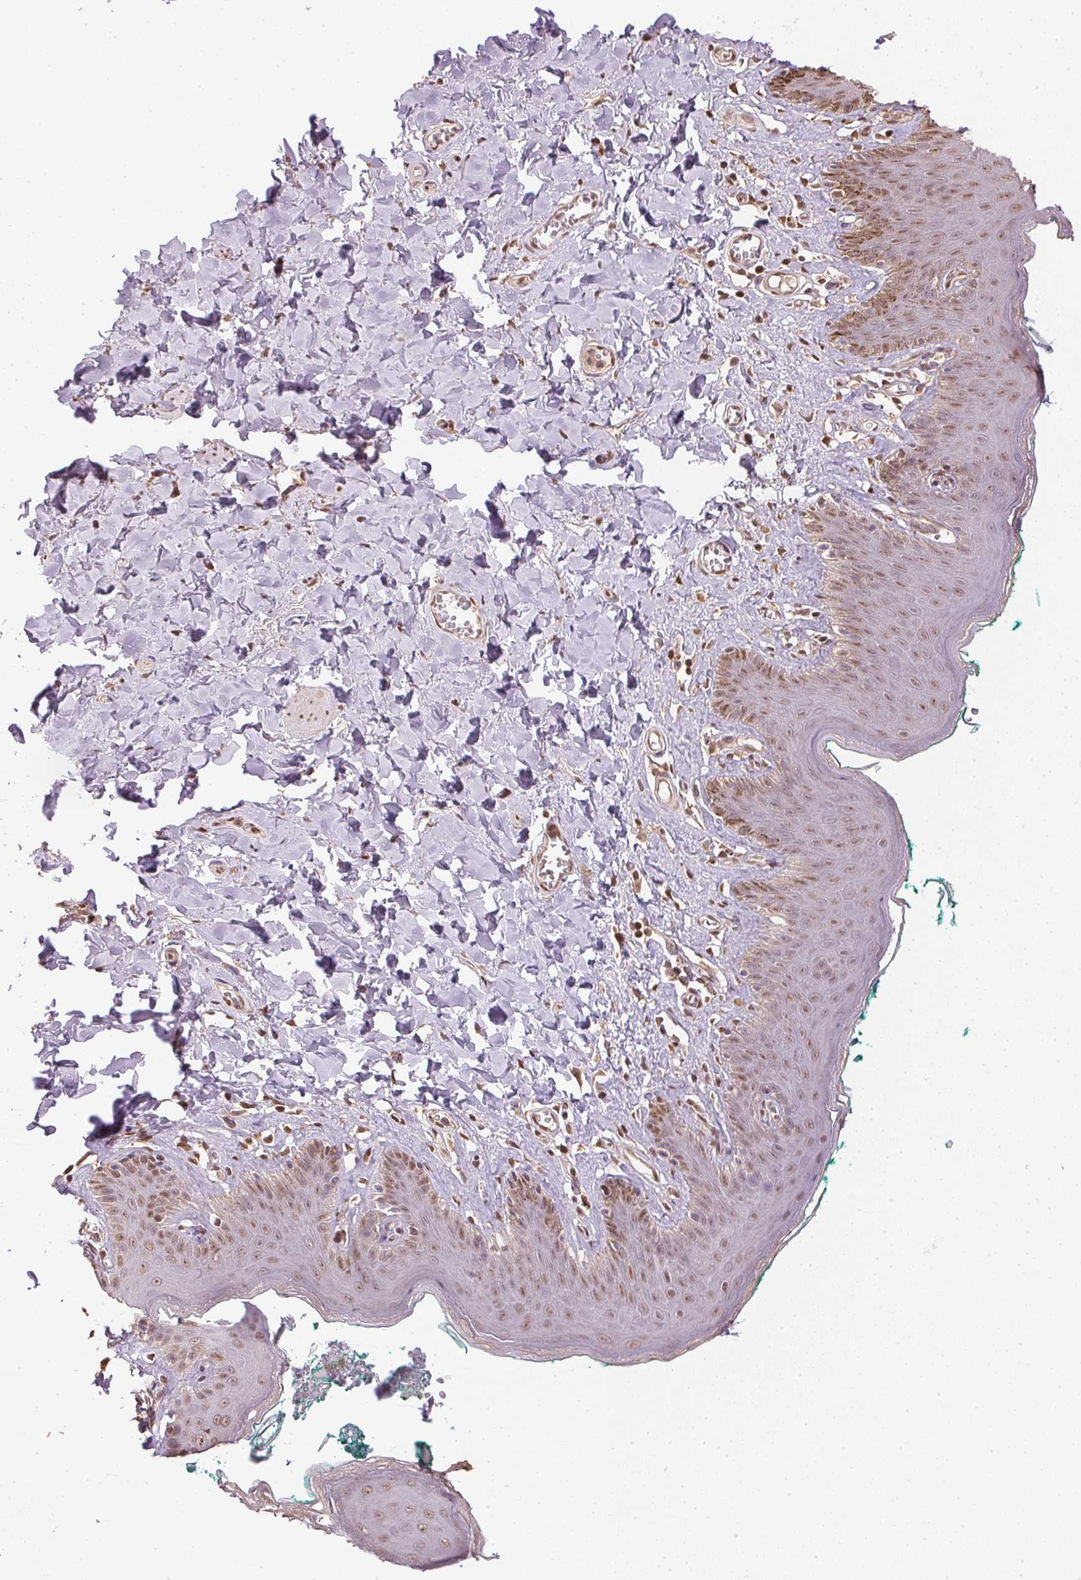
{"staining": {"intensity": "moderate", "quantity": ">75%", "location": "nuclear"}, "tissue": "skin", "cell_type": "Epidermal cells", "image_type": "normal", "snomed": [{"axis": "morphology", "description": "Normal tissue, NOS"}, {"axis": "topography", "description": "Vulva"}, {"axis": "topography", "description": "Peripheral nerve tissue"}], "caption": "Moderate nuclear staining for a protein is appreciated in approximately >75% of epidermal cells of benign skin using IHC.", "gene": "TPI1", "patient": {"sex": "female", "age": 66}}